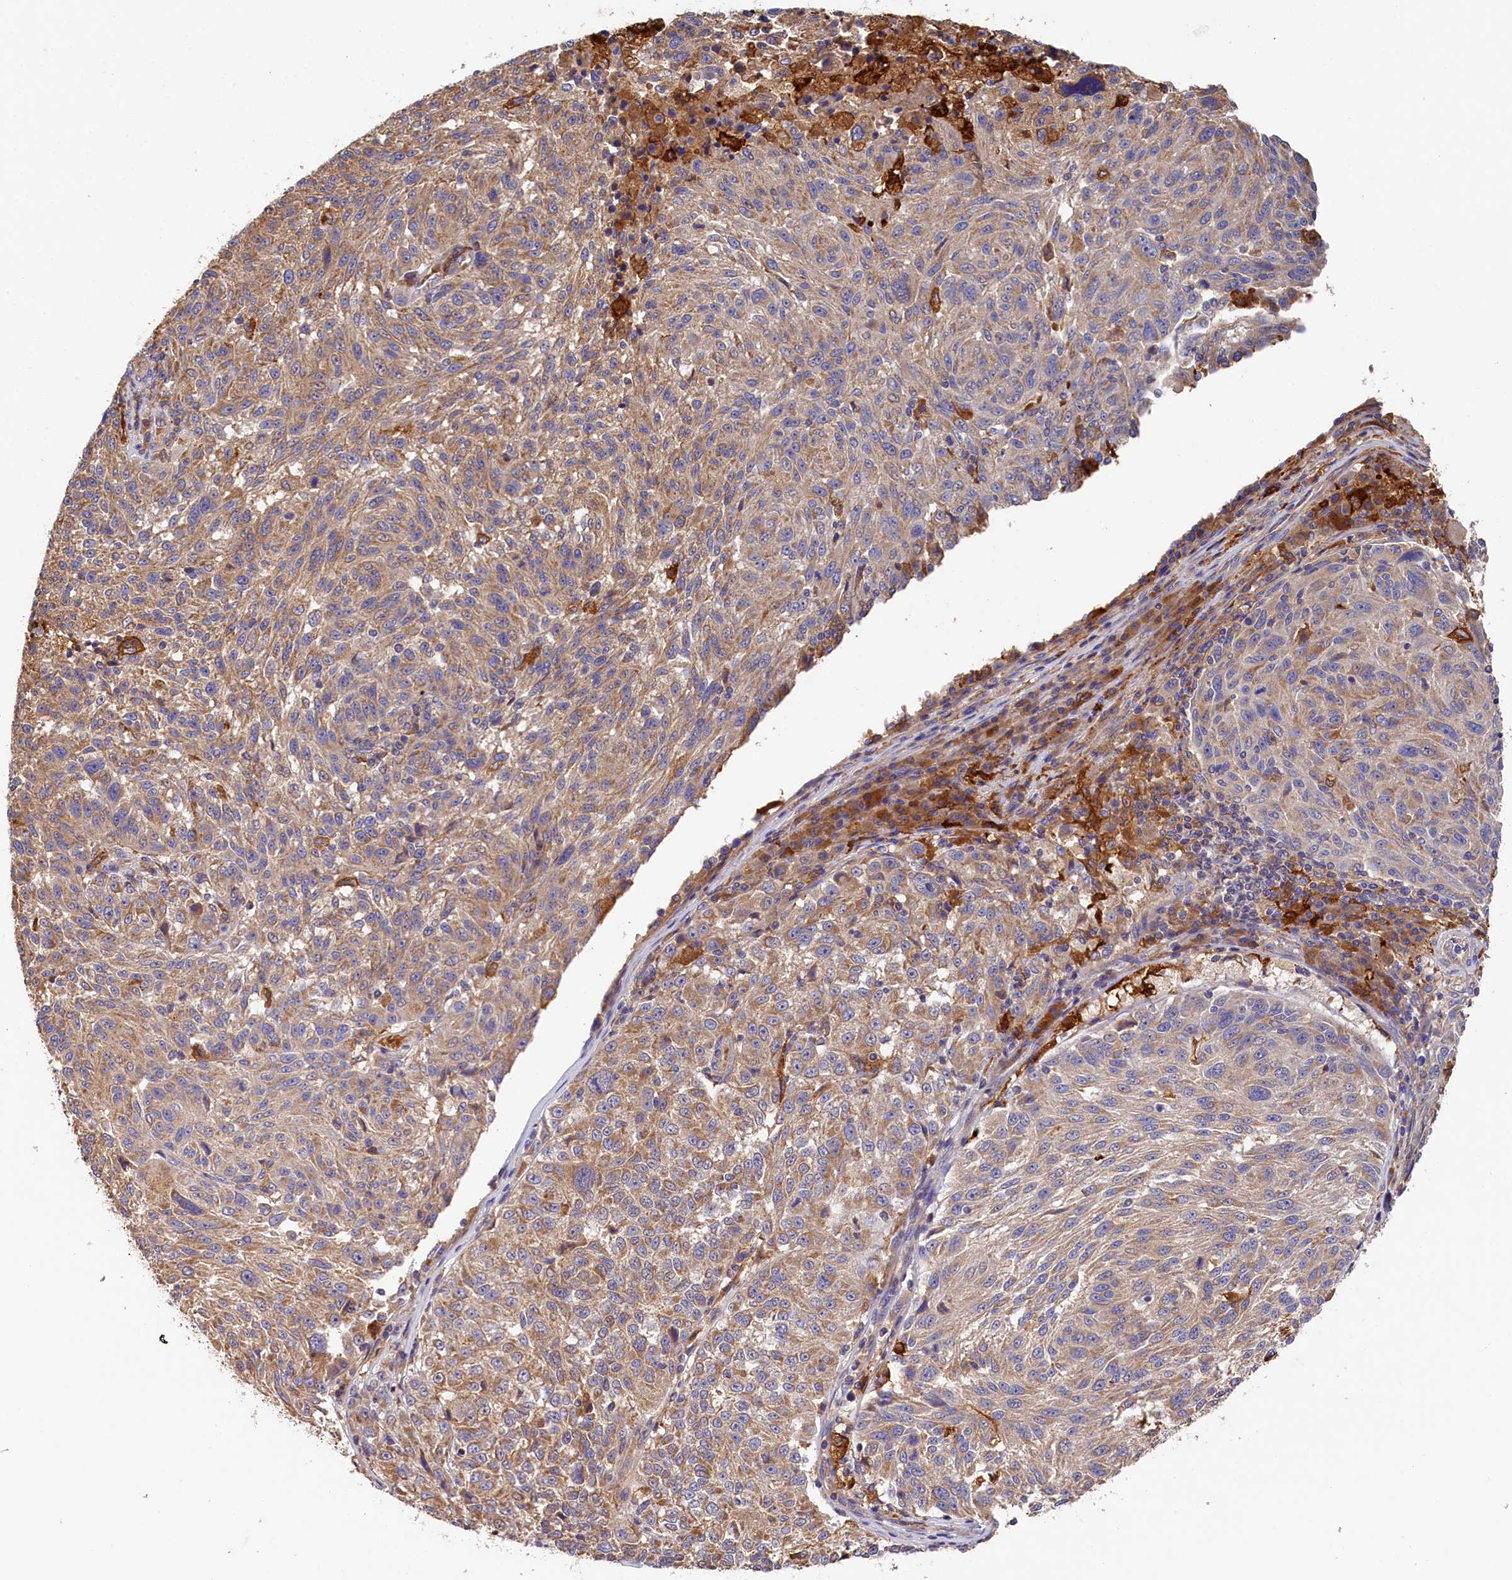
{"staining": {"intensity": "moderate", "quantity": "25%-75%", "location": "cytoplasmic/membranous"}, "tissue": "melanoma", "cell_type": "Tumor cells", "image_type": "cancer", "snomed": [{"axis": "morphology", "description": "Malignant melanoma, NOS"}, {"axis": "topography", "description": "Skin"}], "caption": "Brown immunohistochemical staining in malignant melanoma displays moderate cytoplasmic/membranous staining in approximately 25%-75% of tumor cells. The staining is performed using DAB brown chromogen to label protein expression. The nuclei are counter-stained blue using hematoxylin.", "gene": "SEC31B", "patient": {"sex": "male", "age": 53}}